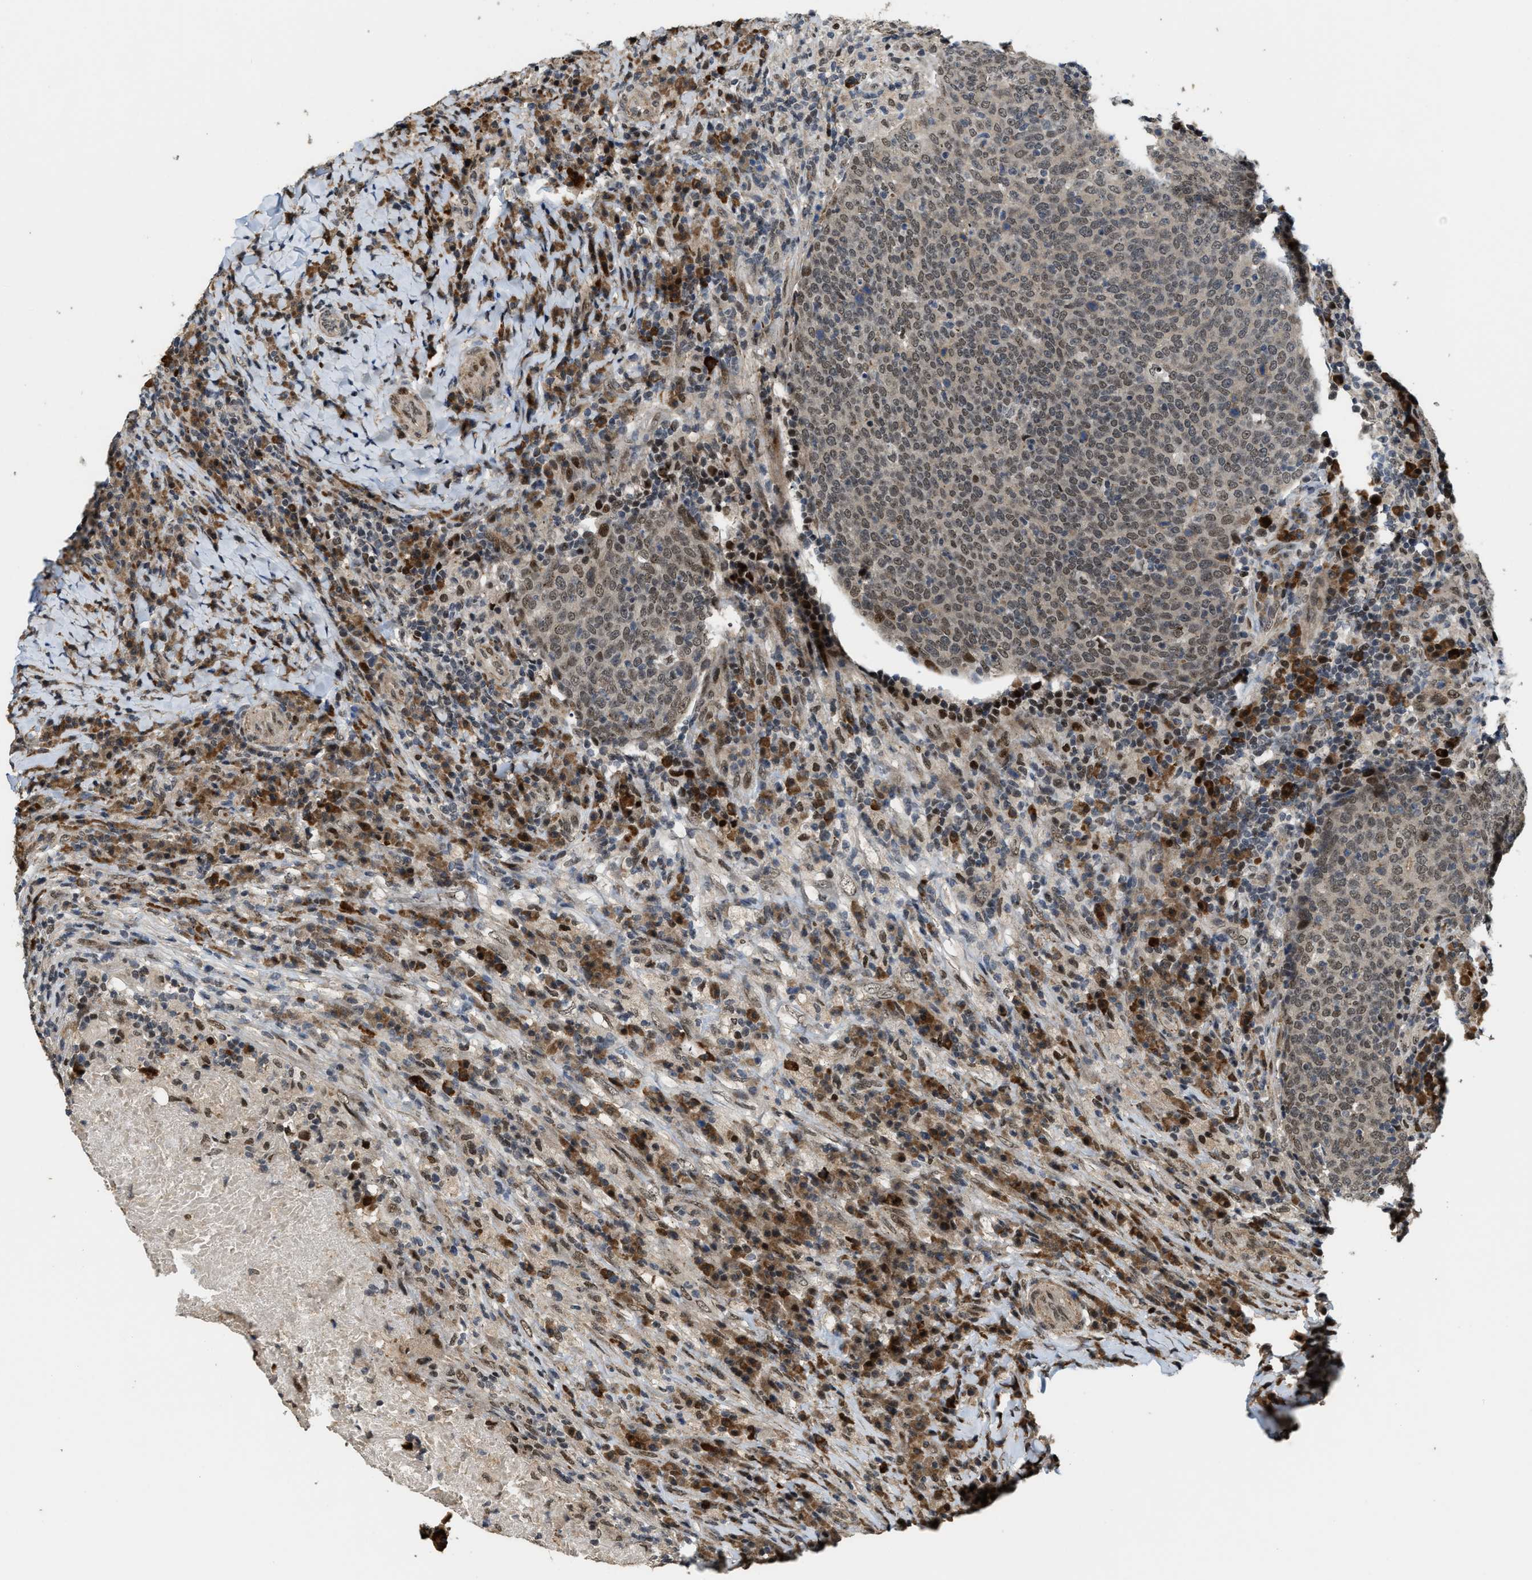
{"staining": {"intensity": "moderate", "quantity": ">75%", "location": "nuclear"}, "tissue": "head and neck cancer", "cell_type": "Tumor cells", "image_type": "cancer", "snomed": [{"axis": "morphology", "description": "Squamous cell carcinoma, NOS"}, {"axis": "morphology", "description": "Squamous cell carcinoma, metastatic, NOS"}, {"axis": "topography", "description": "Lymph node"}, {"axis": "topography", "description": "Head-Neck"}], "caption": "The immunohistochemical stain shows moderate nuclear staining in tumor cells of head and neck cancer tissue.", "gene": "SERTAD2", "patient": {"sex": "male", "age": 62}}